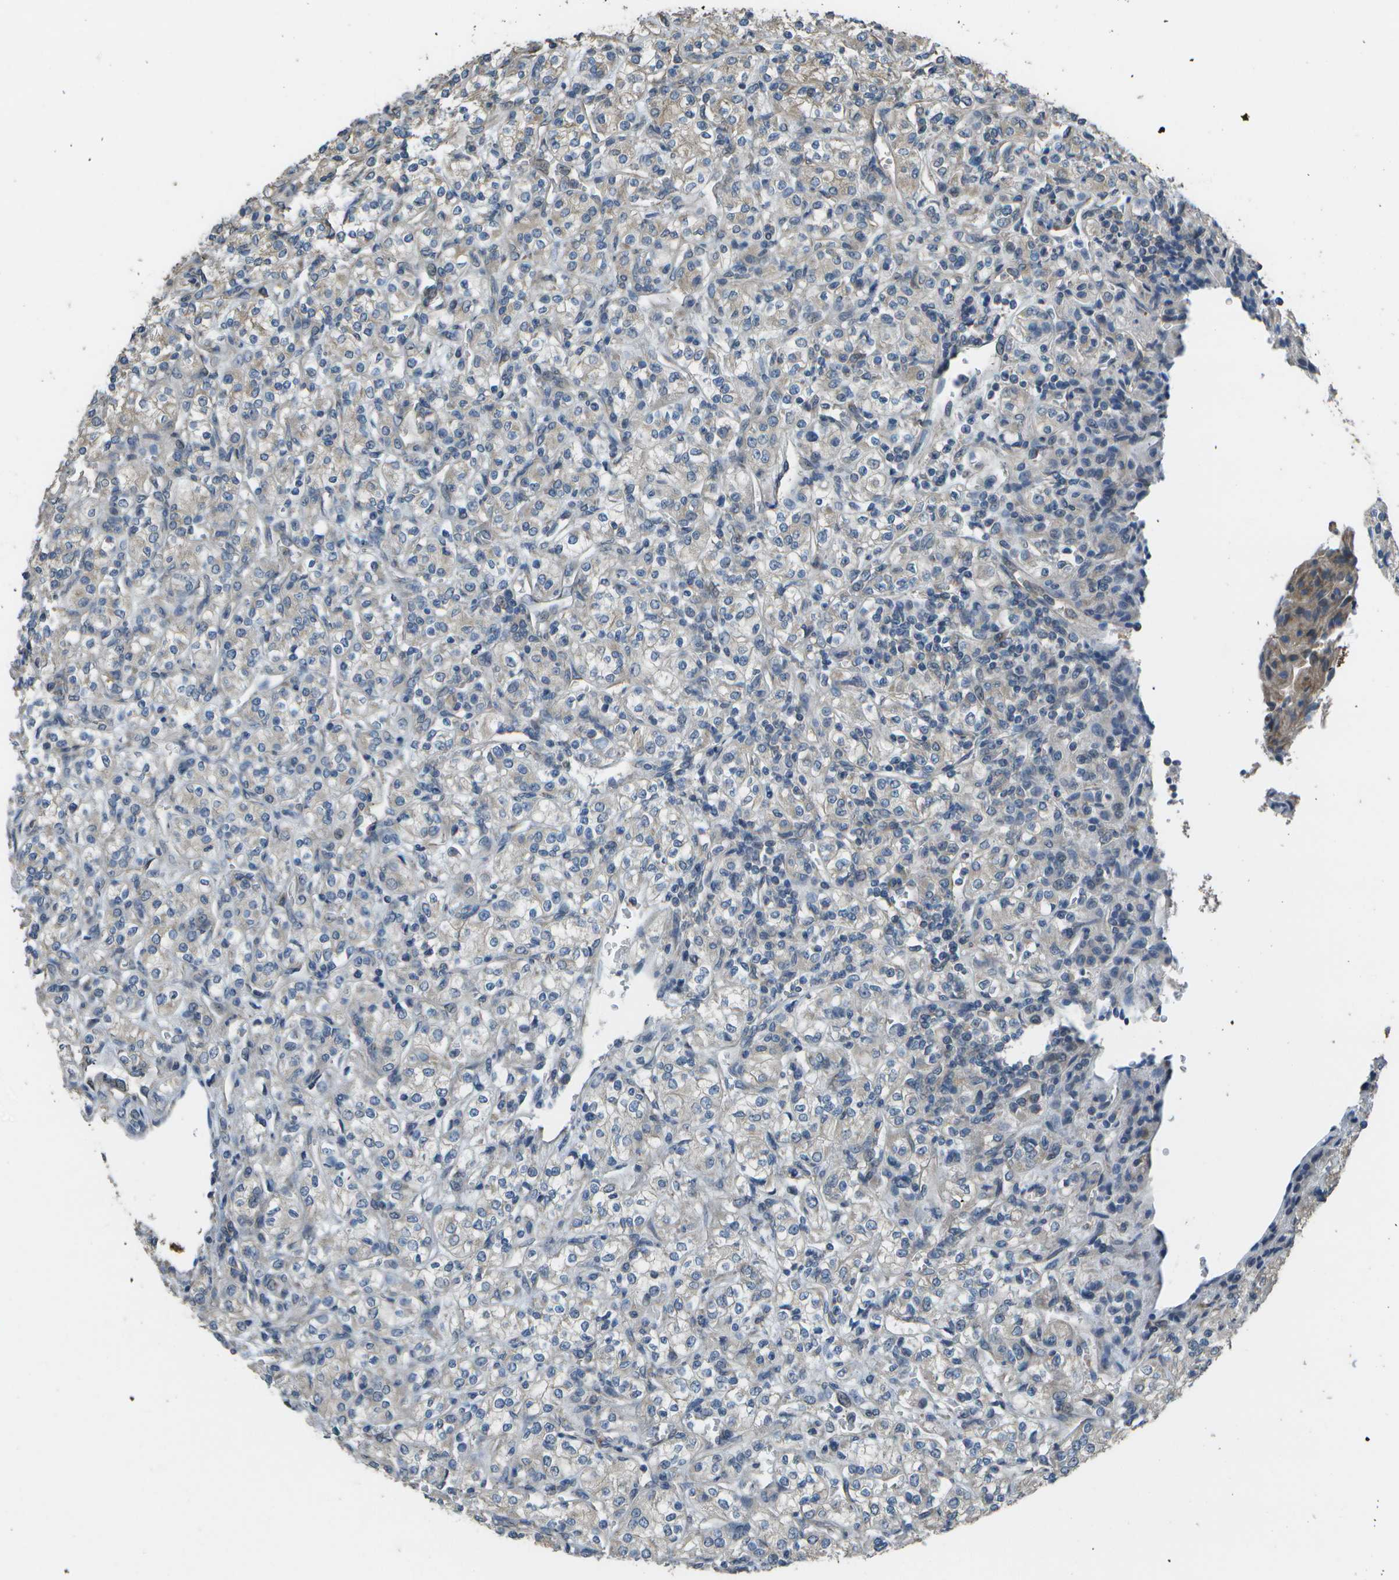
{"staining": {"intensity": "weak", "quantity": "<25%", "location": "cytoplasmic/membranous"}, "tissue": "renal cancer", "cell_type": "Tumor cells", "image_type": "cancer", "snomed": [{"axis": "morphology", "description": "Adenocarcinoma, NOS"}, {"axis": "topography", "description": "Kidney"}], "caption": "Tumor cells are negative for brown protein staining in renal adenocarcinoma.", "gene": "CLNS1A", "patient": {"sex": "male", "age": 77}}